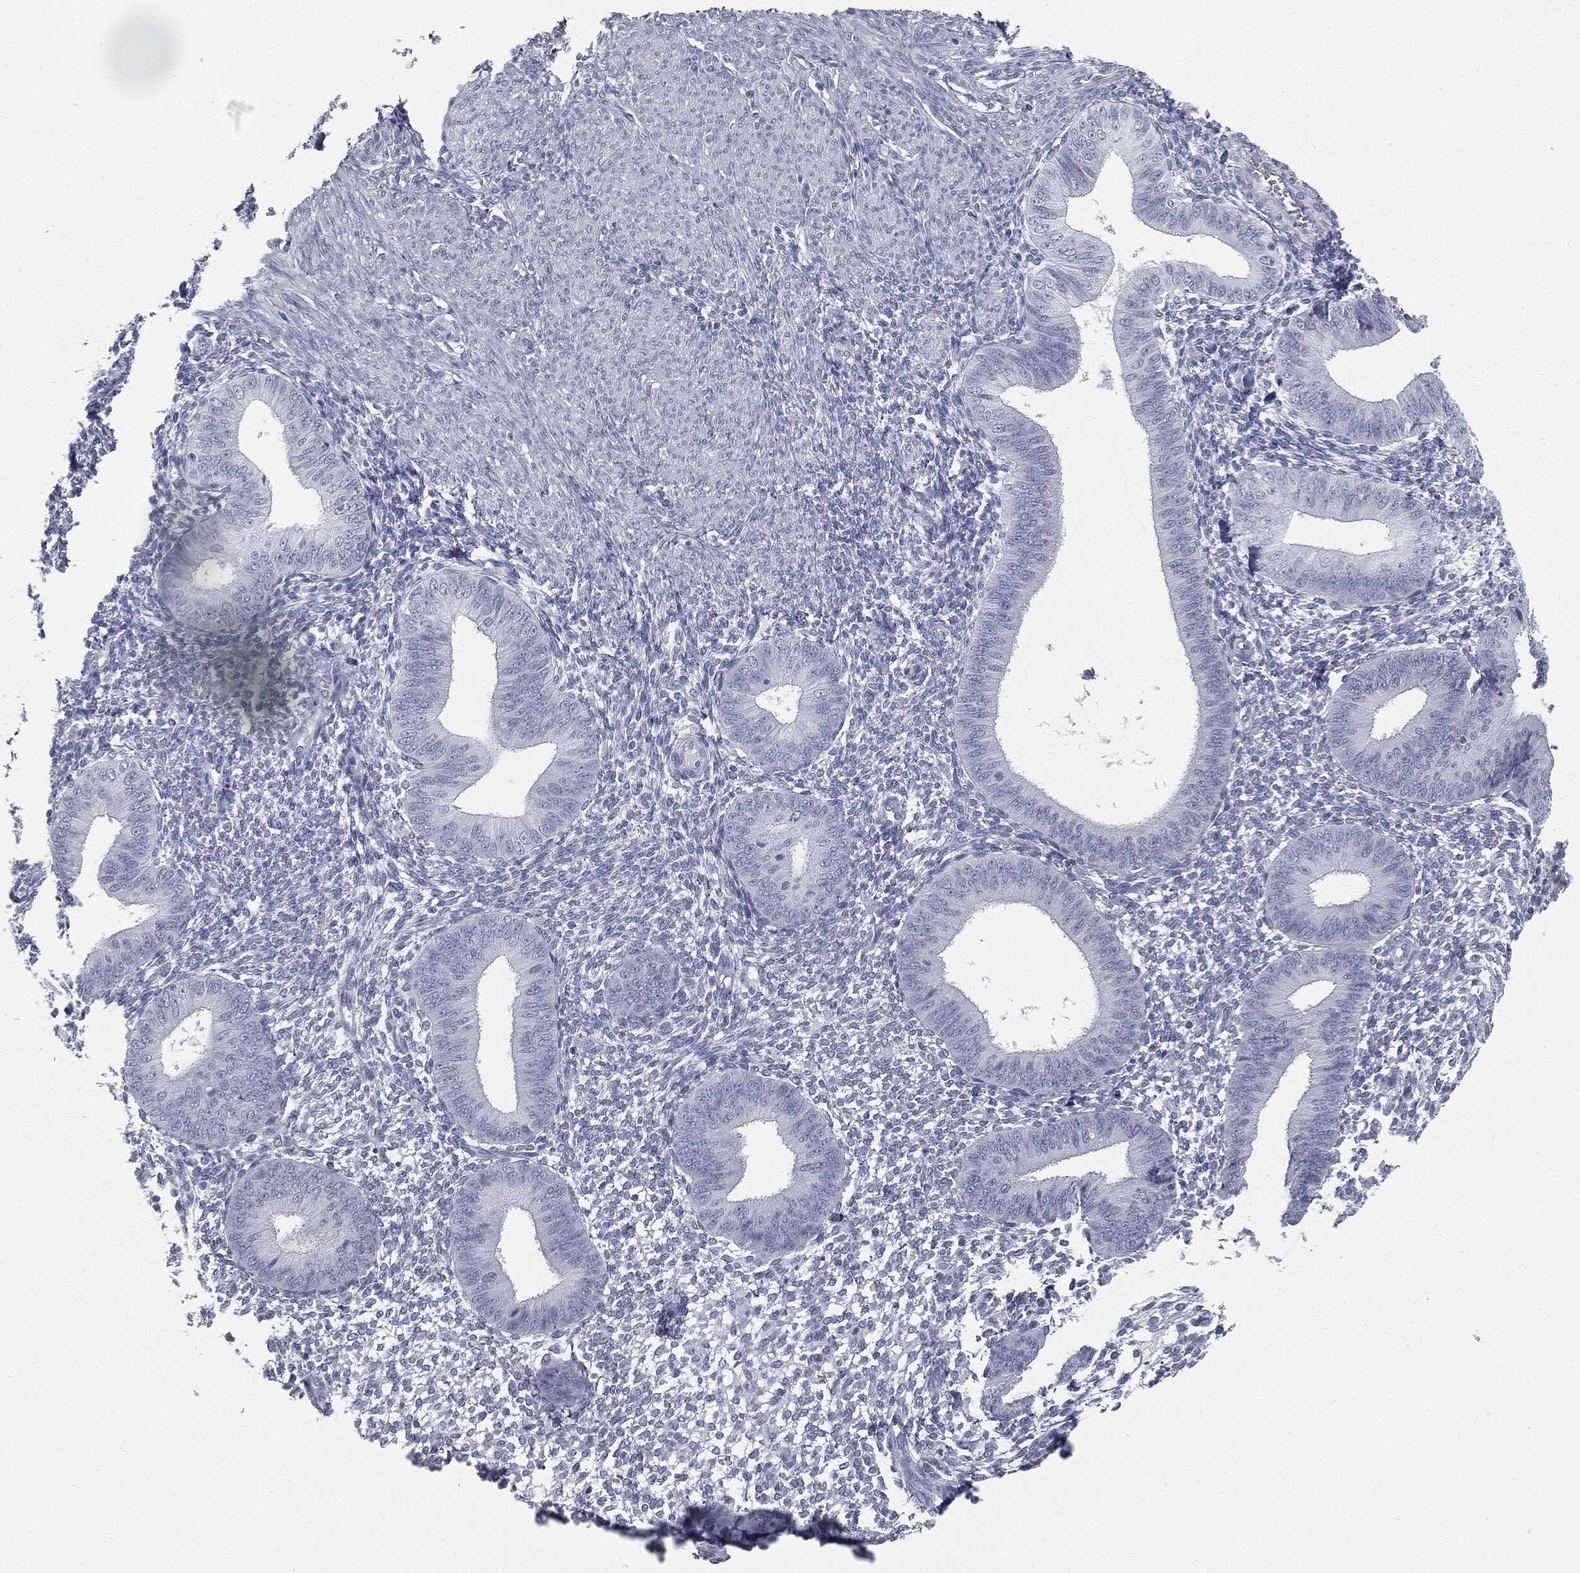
{"staining": {"intensity": "negative", "quantity": "none", "location": "none"}, "tissue": "endometrium", "cell_type": "Cells in endometrial stroma", "image_type": "normal", "snomed": [{"axis": "morphology", "description": "Normal tissue, NOS"}, {"axis": "topography", "description": "Endometrium"}], "caption": "Immunohistochemical staining of normal human endometrium exhibits no significant staining in cells in endometrial stroma.", "gene": "TPO", "patient": {"sex": "female", "age": 39}}